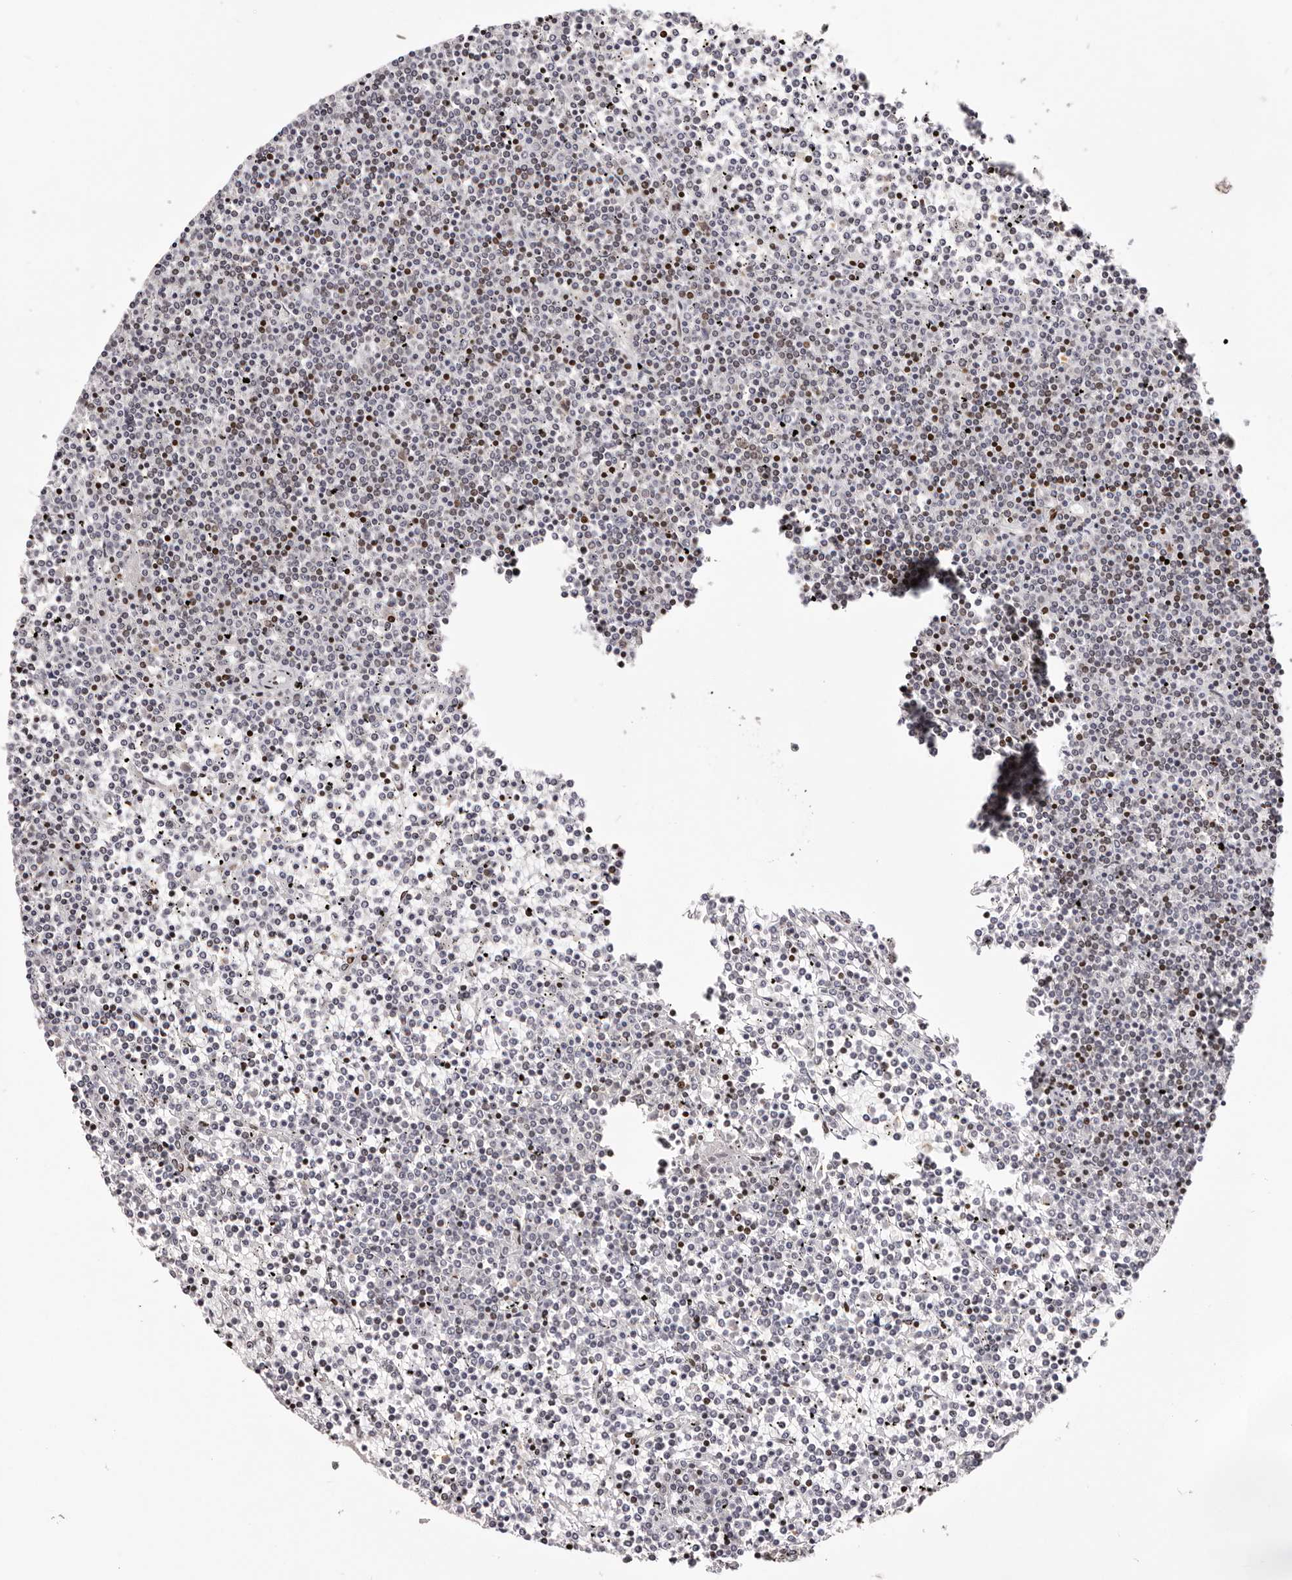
{"staining": {"intensity": "moderate", "quantity": "<25%", "location": "nuclear"}, "tissue": "lymphoma", "cell_type": "Tumor cells", "image_type": "cancer", "snomed": [{"axis": "morphology", "description": "Malignant lymphoma, non-Hodgkin's type, Low grade"}, {"axis": "topography", "description": "Spleen"}], "caption": "Human lymphoma stained with a protein marker exhibits moderate staining in tumor cells.", "gene": "NUP153", "patient": {"sex": "female", "age": 19}}